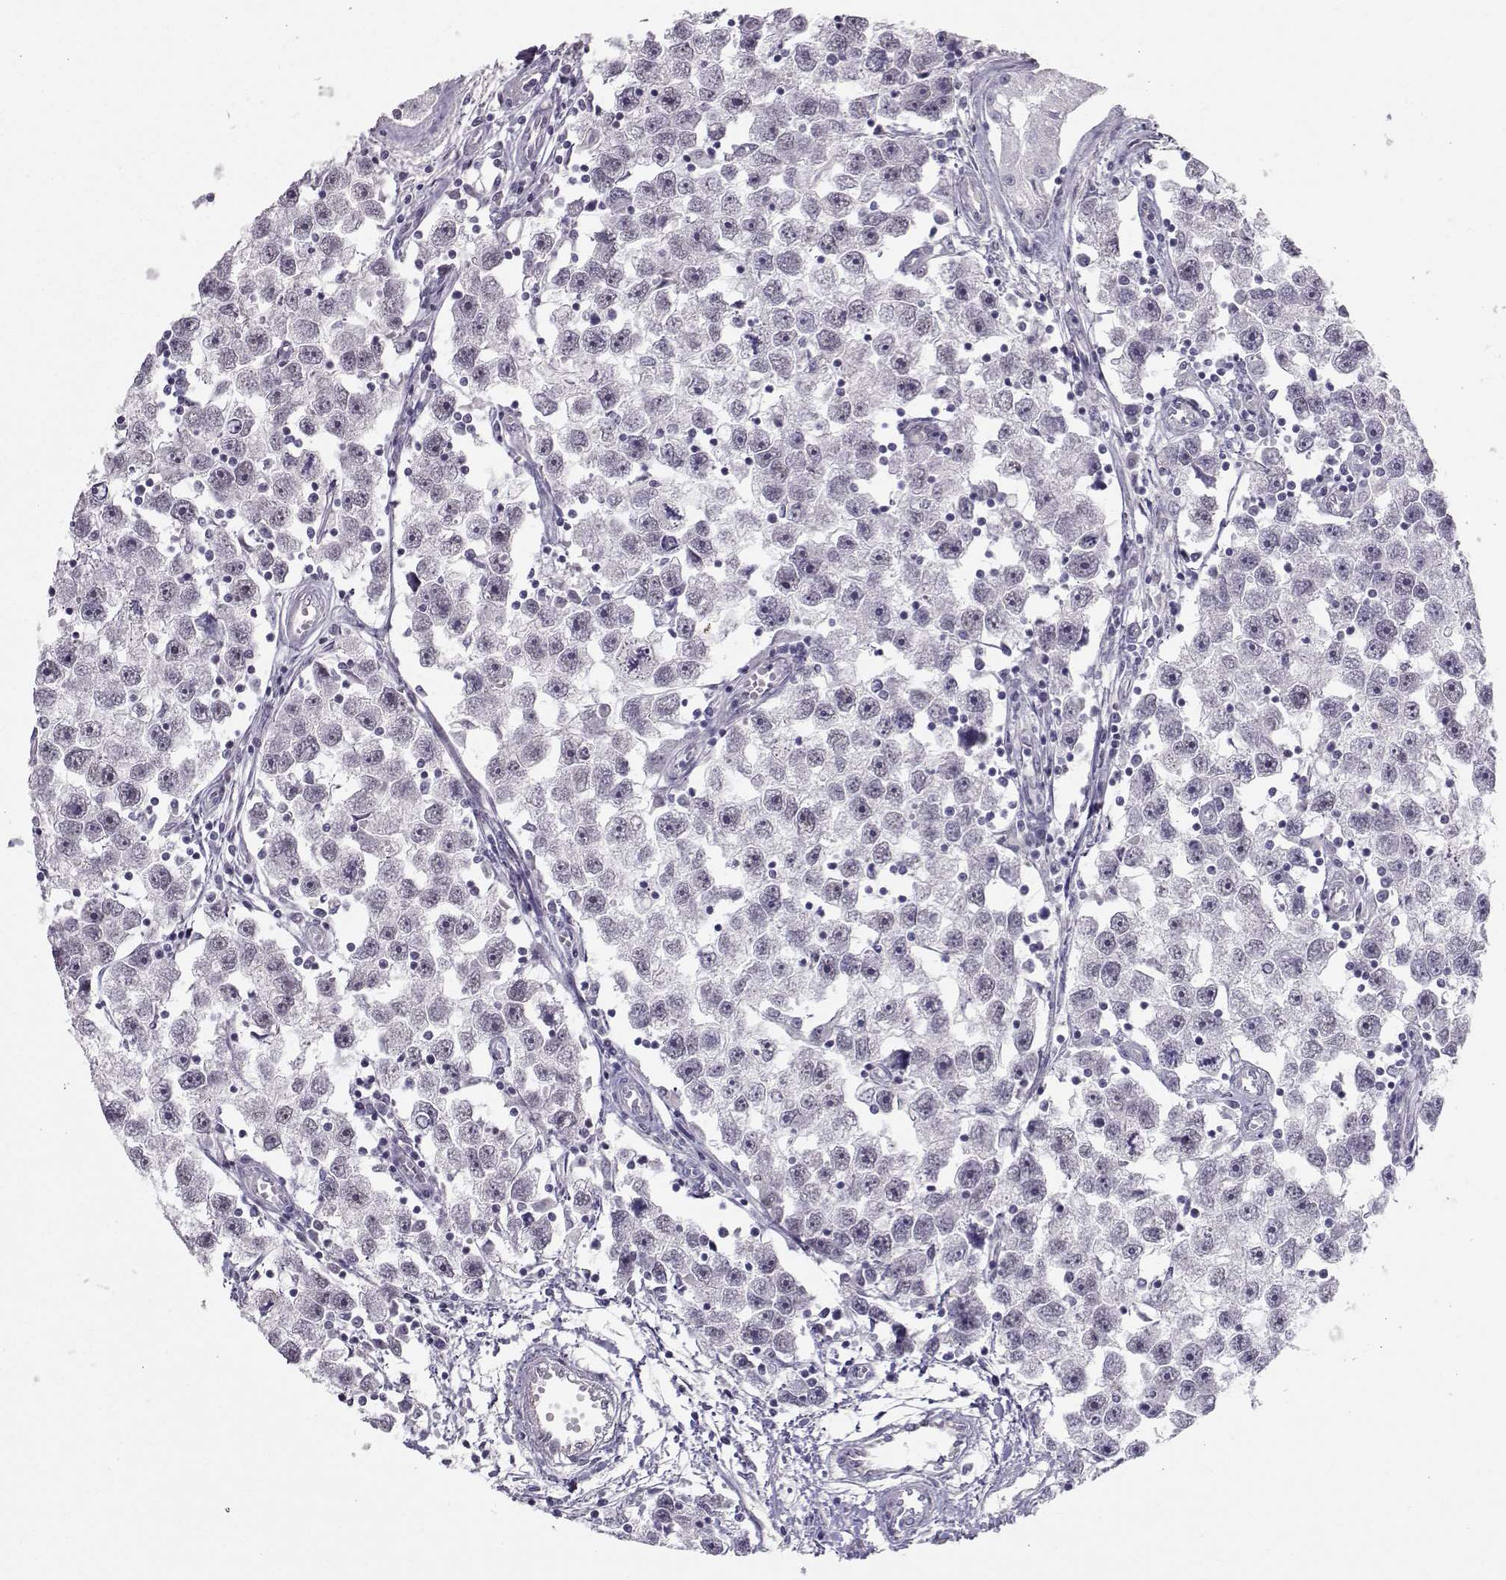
{"staining": {"intensity": "negative", "quantity": "none", "location": "none"}, "tissue": "testis cancer", "cell_type": "Tumor cells", "image_type": "cancer", "snomed": [{"axis": "morphology", "description": "Seminoma, NOS"}, {"axis": "topography", "description": "Testis"}], "caption": "DAB (3,3'-diaminobenzidine) immunohistochemical staining of testis cancer (seminoma) demonstrates no significant staining in tumor cells.", "gene": "DNAAF1", "patient": {"sex": "male", "age": 30}}